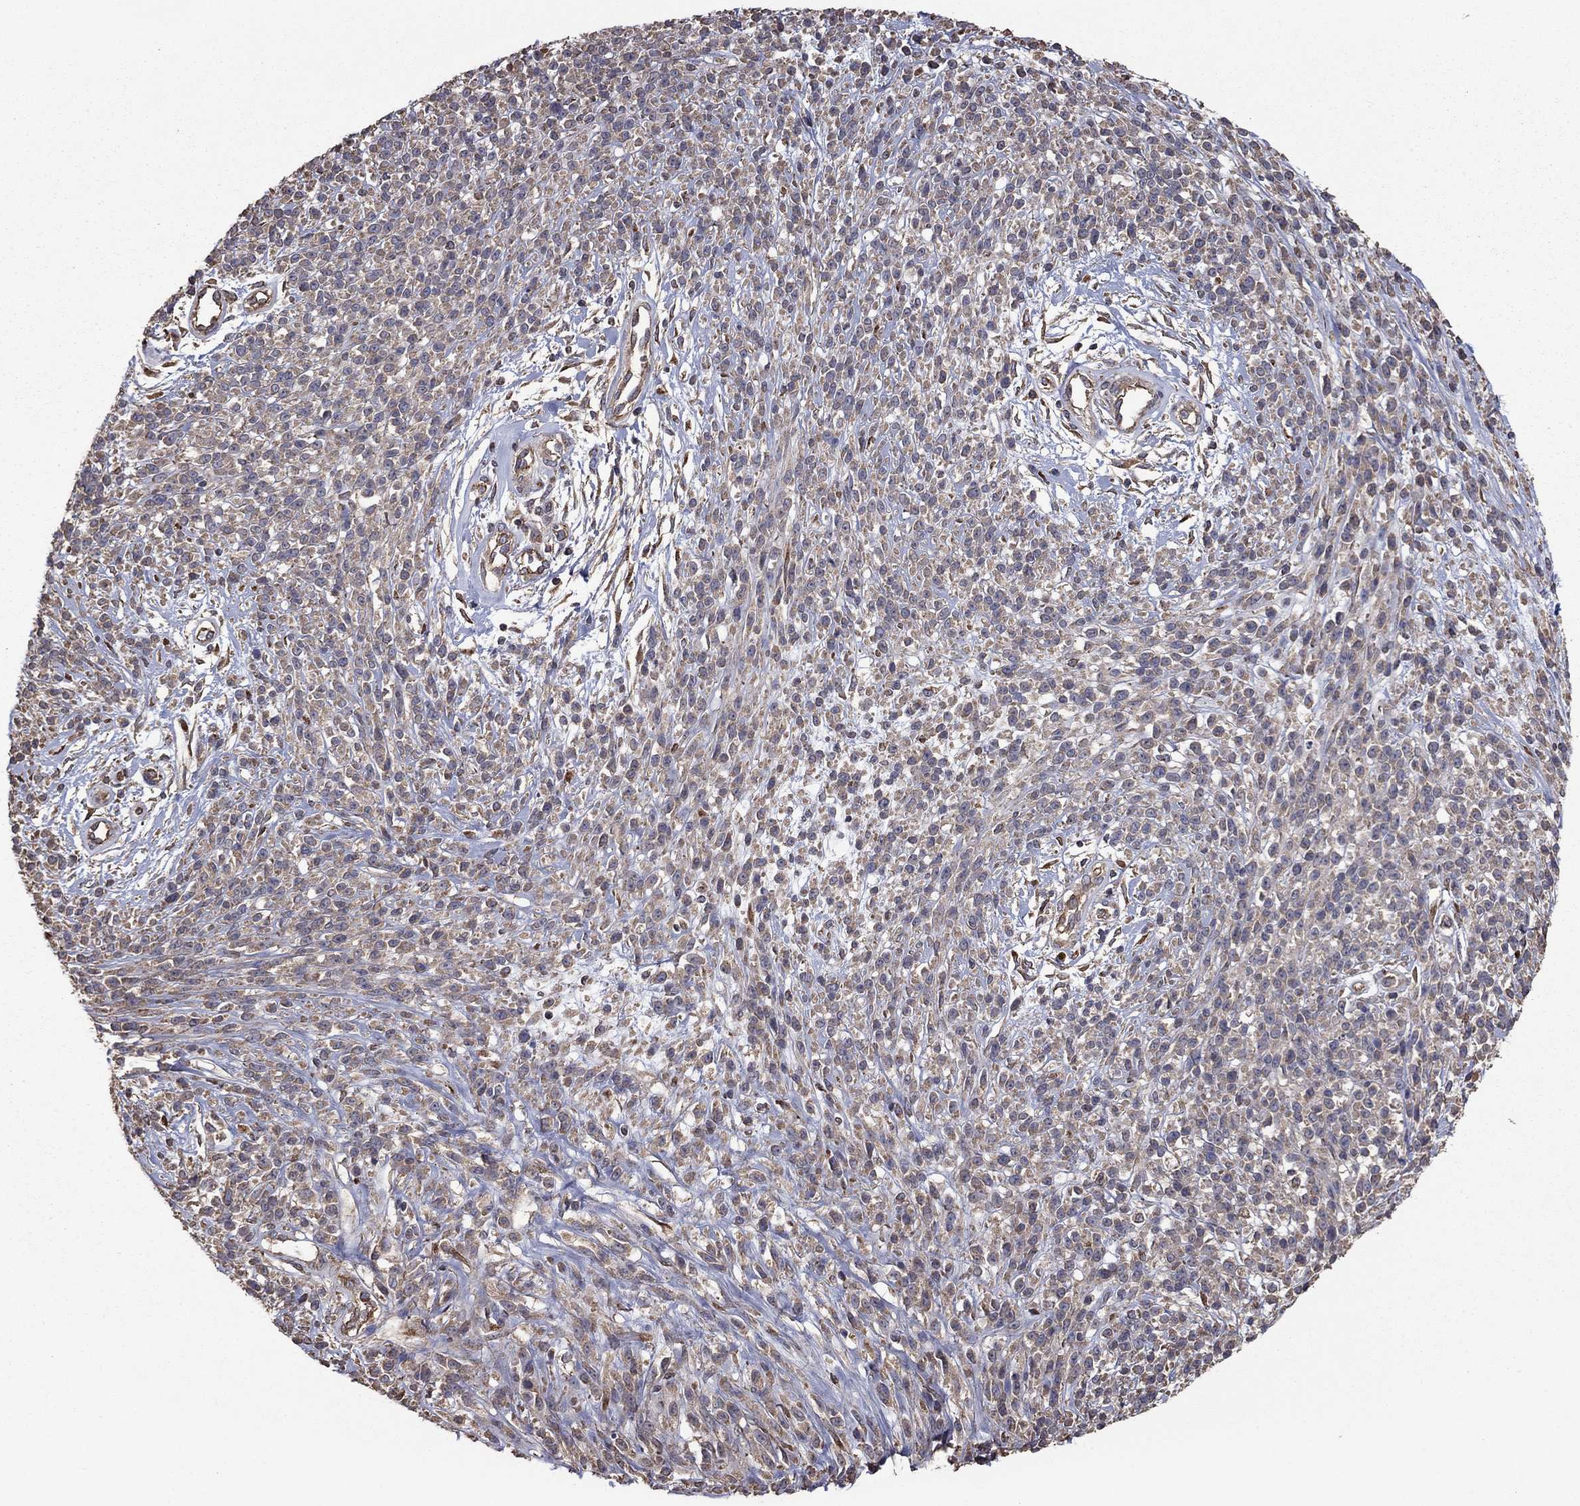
{"staining": {"intensity": "negative", "quantity": "none", "location": "none"}, "tissue": "melanoma", "cell_type": "Tumor cells", "image_type": "cancer", "snomed": [{"axis": "morphology", "description": "Malignant melanoma, NOS"}, {"axis": "topography", "description": "Skin"}, {"axis": "topography", "description": "Skin of trunk"}], "caption": "The immunohistochemistry (IHC) histopathology image has no significant positivity in tumor cells of melanoma tissue.", "gene": "FLT4", "patient": {"sex": "male", "age": 74}}